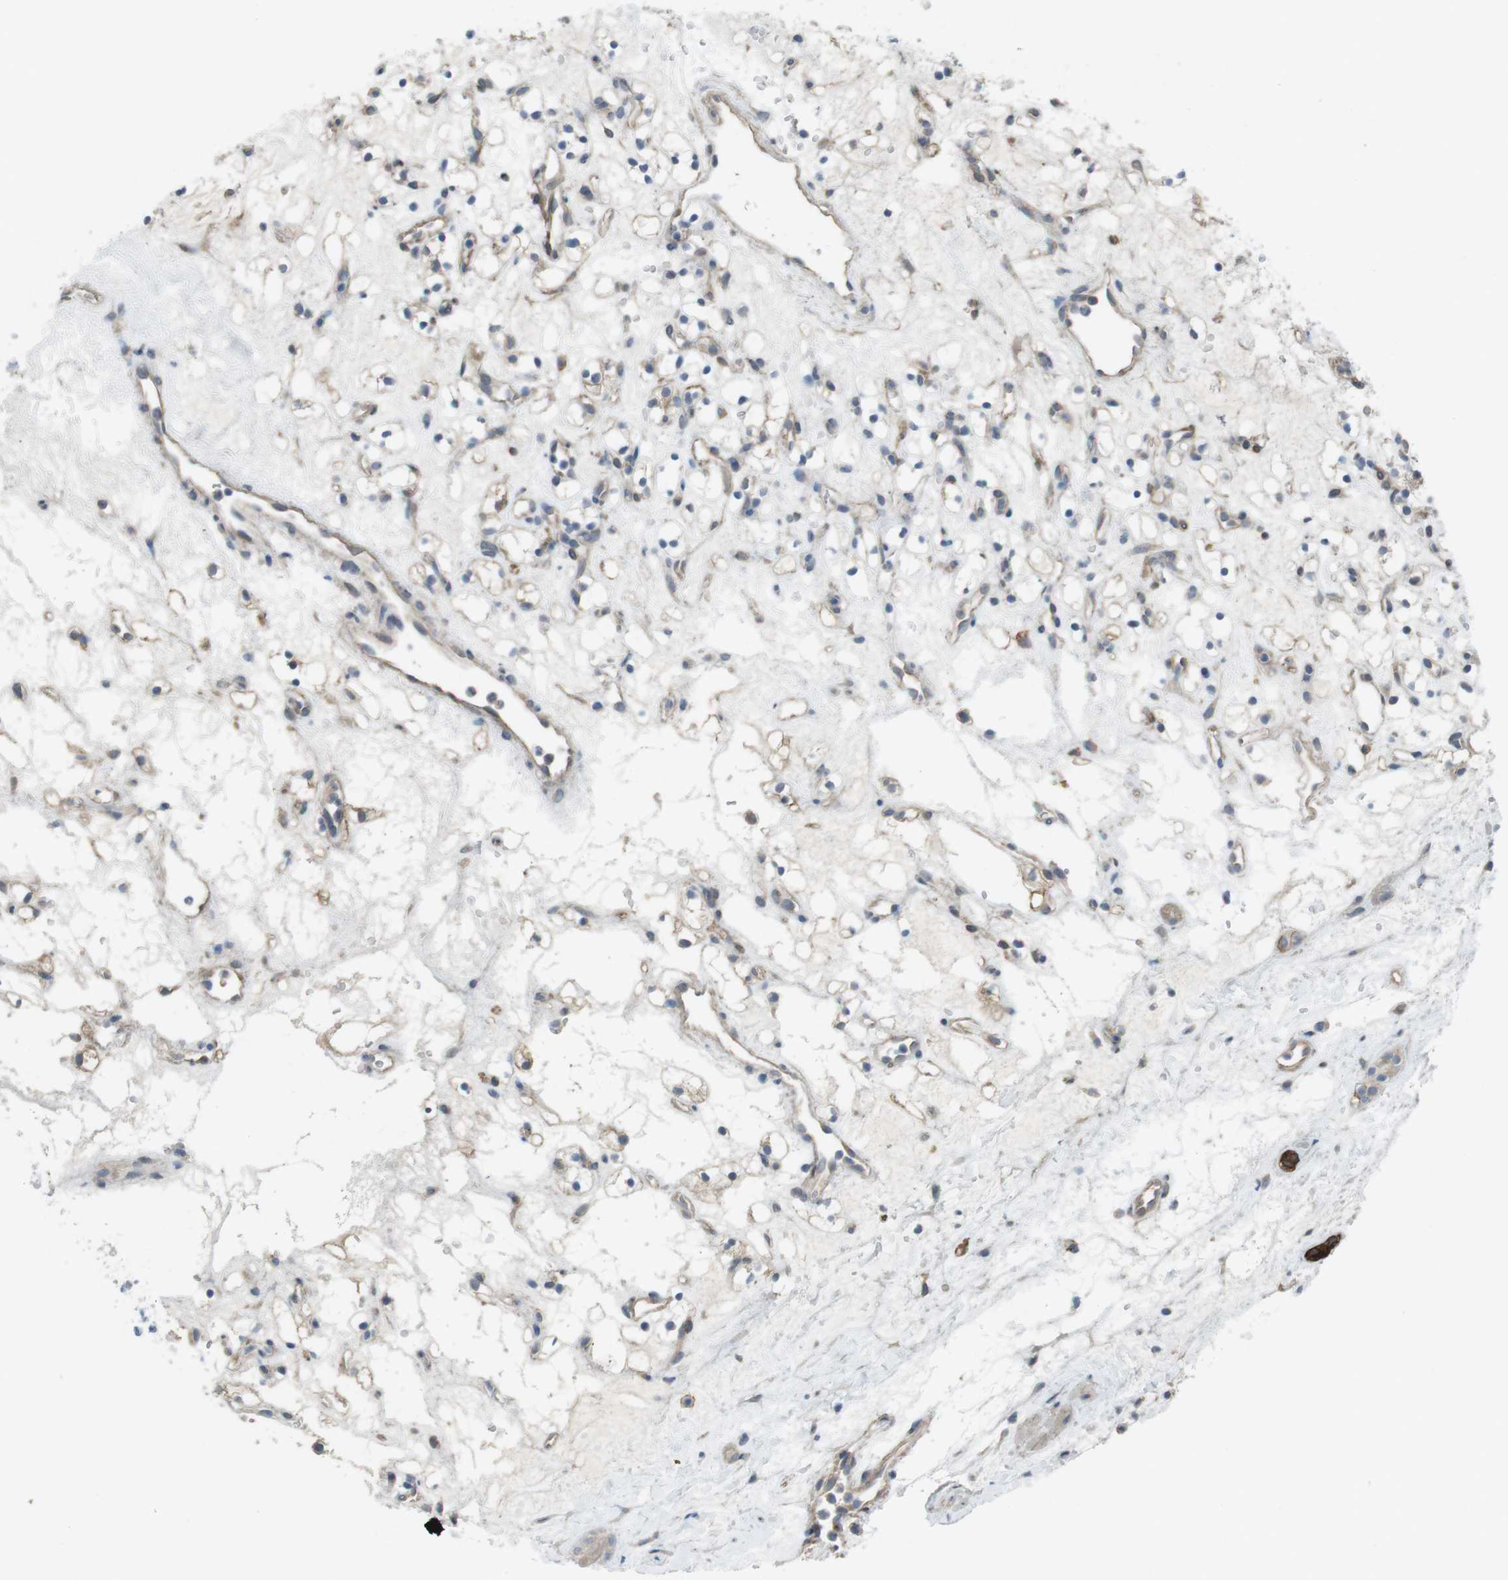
{"staining": {"intensity": "negative", "quantity": "none", "location": "none"}, "tissue": "renal cancer", "cell_type": "Tumor cells", "image_type": "cancer", "snomed": [{"axis": "morphology", "description": "Adenocarcinoma, NOS"}, {"axis": "topography", "description": "Kidney"}], "caption": "This is an immunohistochemistry micrograph of renal cancer (adenocarcinoma). There is no expression in tumor cells.", "gene": "ANK2", "patient": {"sex": "female", "age": 60}}